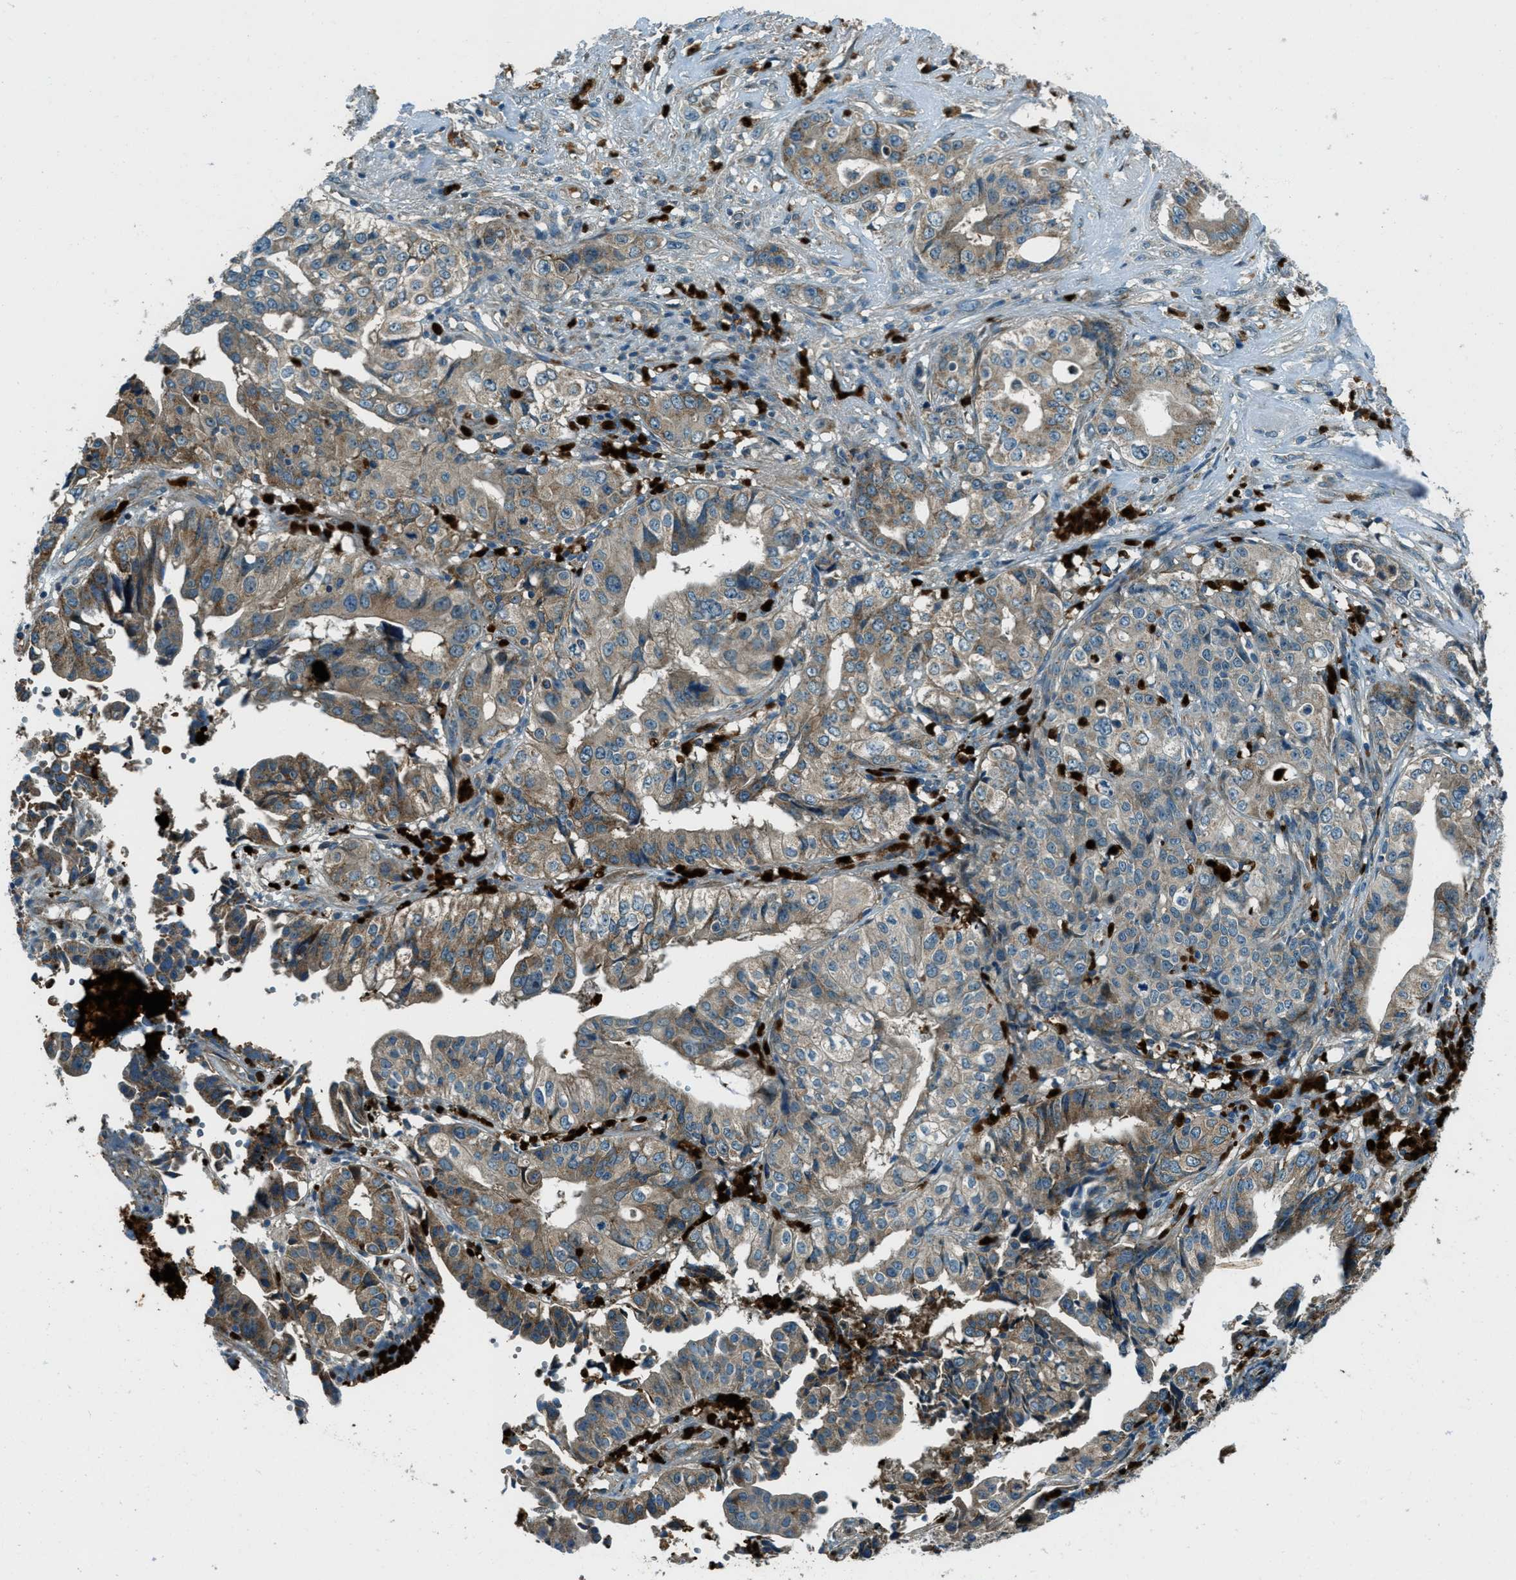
{"staining": {"intensity": "weak", "quantity": ">75%", "location": "cytoplasmic/membranous"}, "tissue": "liver cancer", "cell_type": "Tumor cells", "image_type": "cancer", "snomed": [{"axis": "morphology", "description": "Cholangiocarcinoma"}, {"axis": "topography", "description": "Liver"}], "caption": "Liver cancer (cholangiocarcinoma) stained with IHC exhibits weak cytoplasmic/membranous staining in approximately >75% of tumor cells.", "gene": "FAR1", "patient": {"sex": "female", "age": 61}}